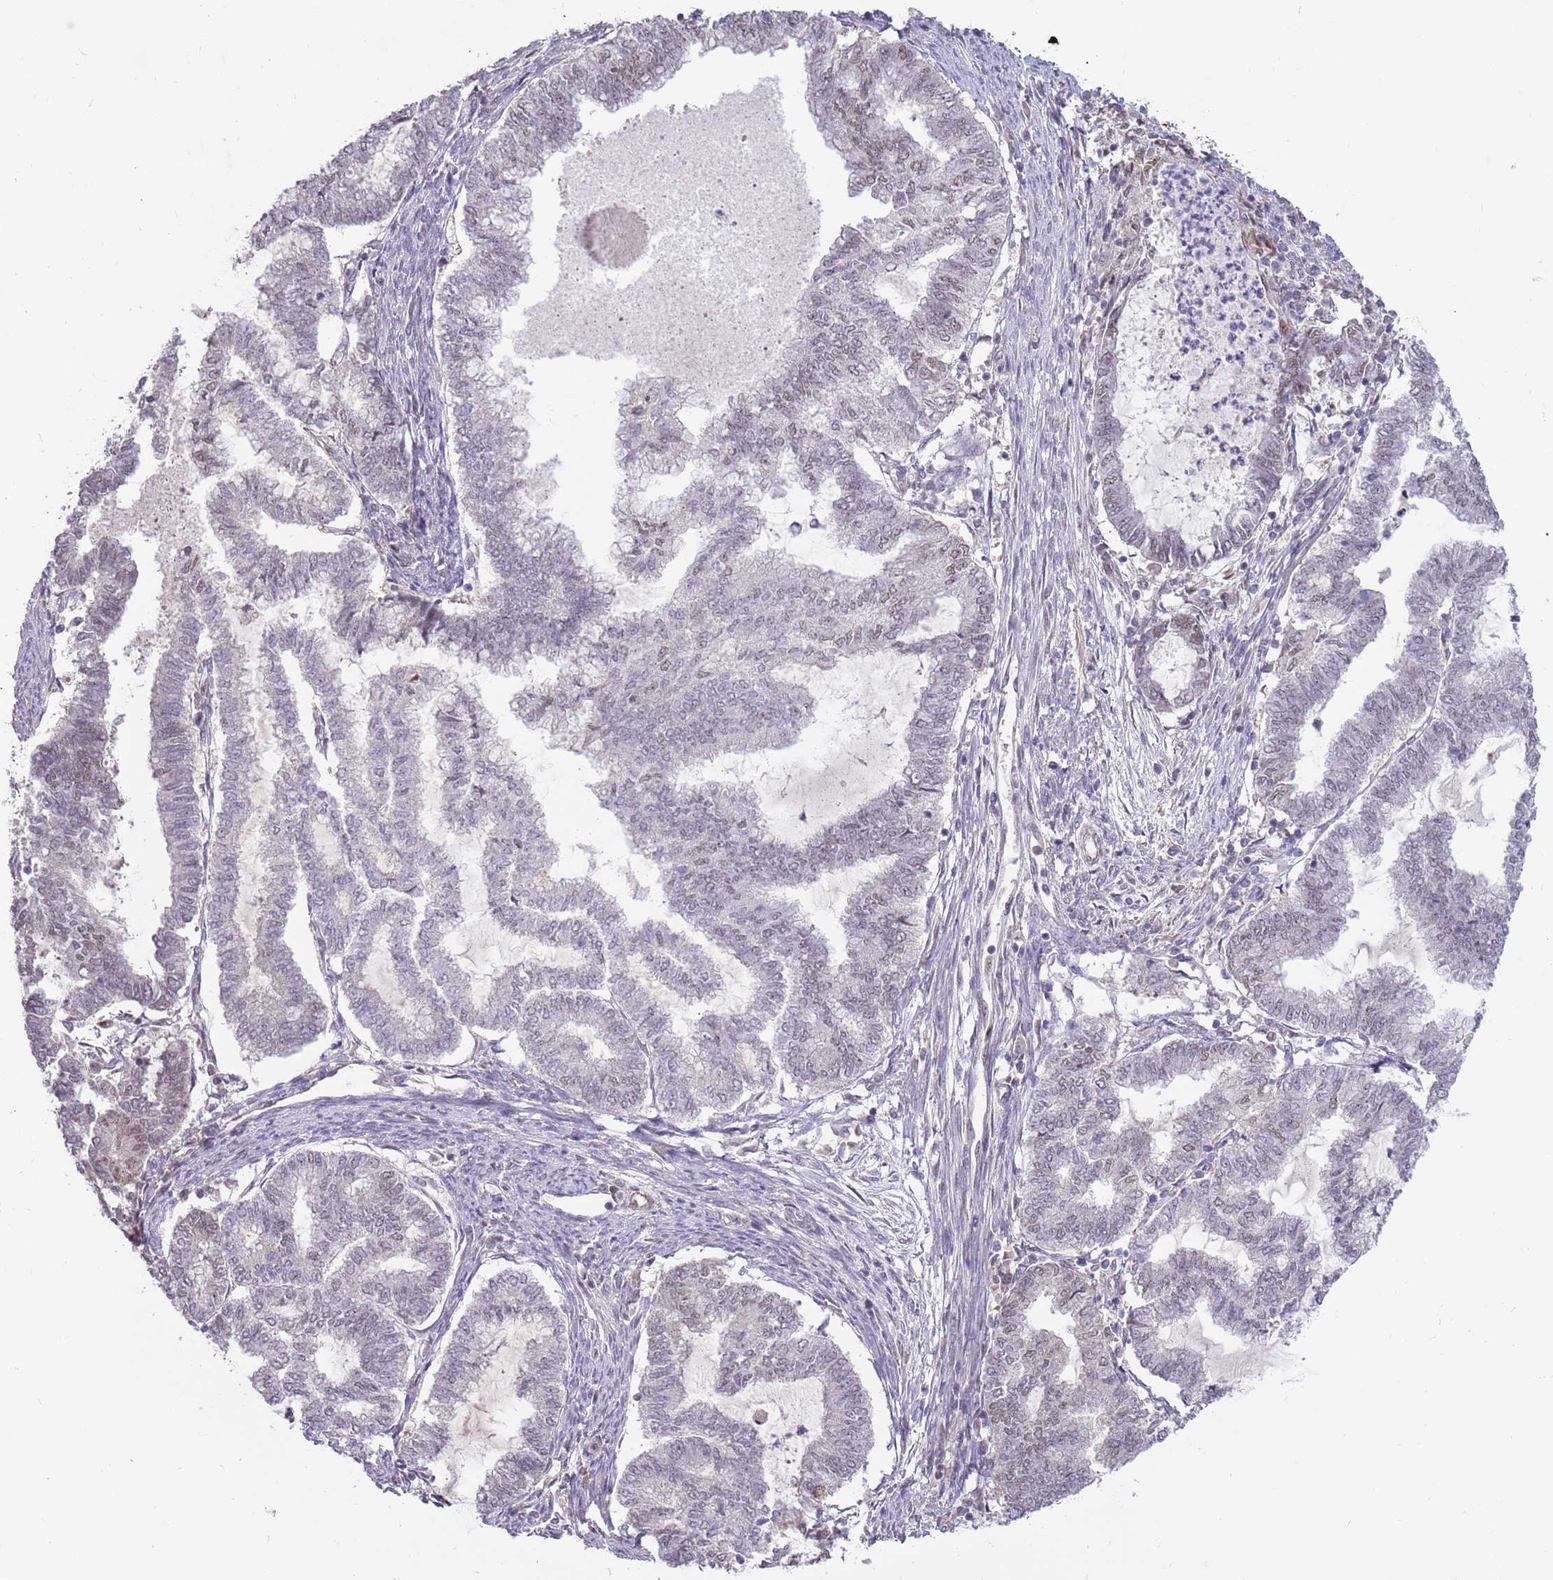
{"staining": {"intensity": "negative", "quantity": "none", "location": "none"}, "tissue": "endometrial cancer", "cell_type": "Tumor cells", "image_type": "cancer", "snomed": [{"axis": "morphology", "description": "Adenocarcinoma, NOS"}, {"axis": "topography", "description": "Endometrium"}], "caption": "An immunohistochemistry (IHC) histopathology image of endometrial cancer (adenocarcinoma) is shown. There is no staining in tumor cells of endometrial cancer (adenocarcinoma). Nuclei are stained in blue.", "gene": "ZBTB7A", "patient": {"sex": "female", "age": 79}}